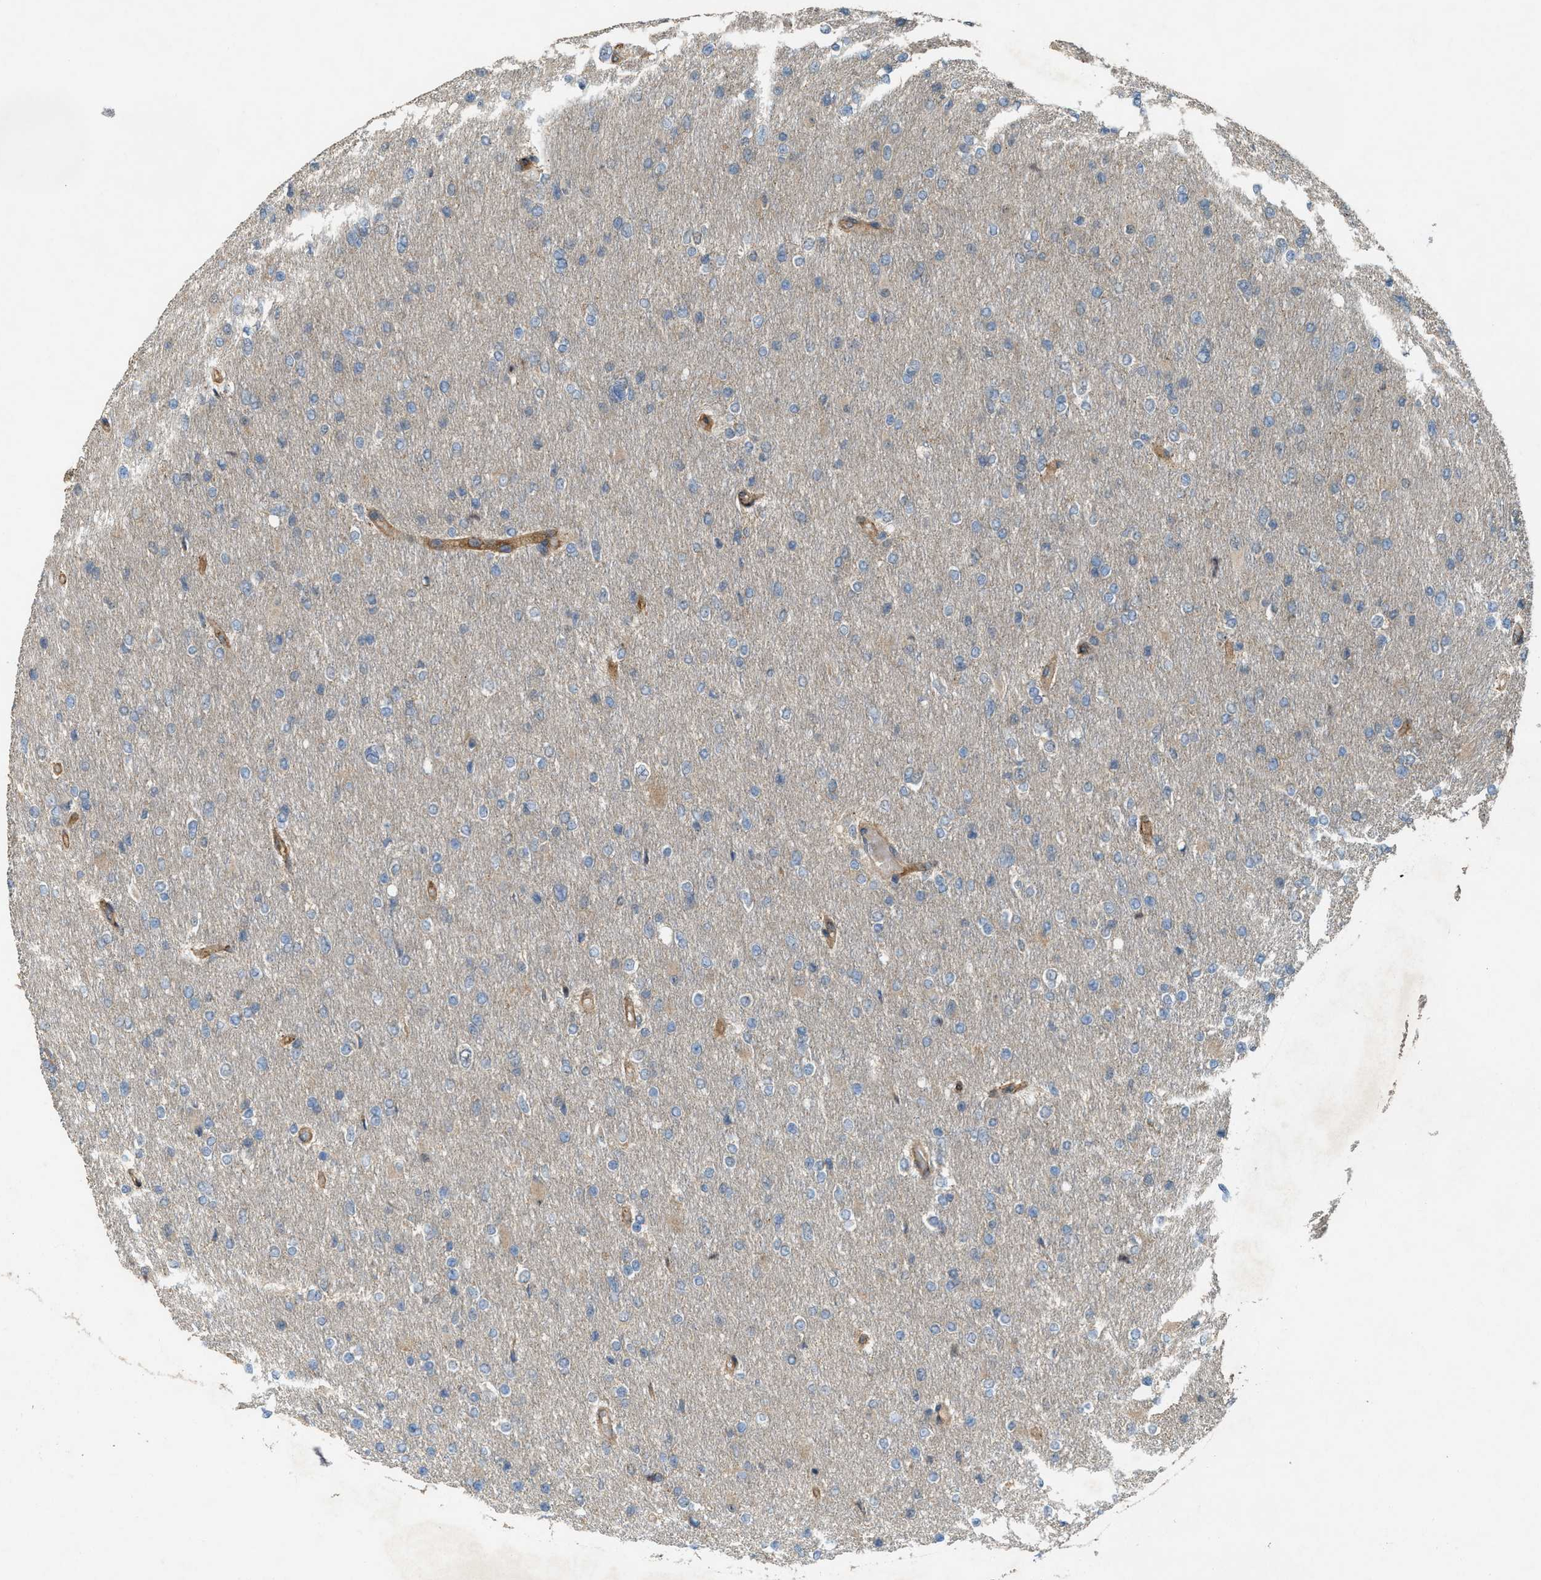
{"staining": {"intensity": "negative", "quantity": "none", "location": "none"}, "tissue": "glioma", "cell_type": "Tumor cells", "image_type": "cancer", "snomed": [{"axis": "morphology", "description": "Glioma, malignant, High grade"}, {"axis": "topography", "description": "Cerebral cortex"}], "caption": "High magnification brightfield microscopy of glioma stained with DAB (3,3'-diaminobenzidine) (brown) and counterstained with hematoxylin (blue): tumor cells show no significant expression.", "gene": "LRRC72", "patient": {"sex": "female", "age": 36}}